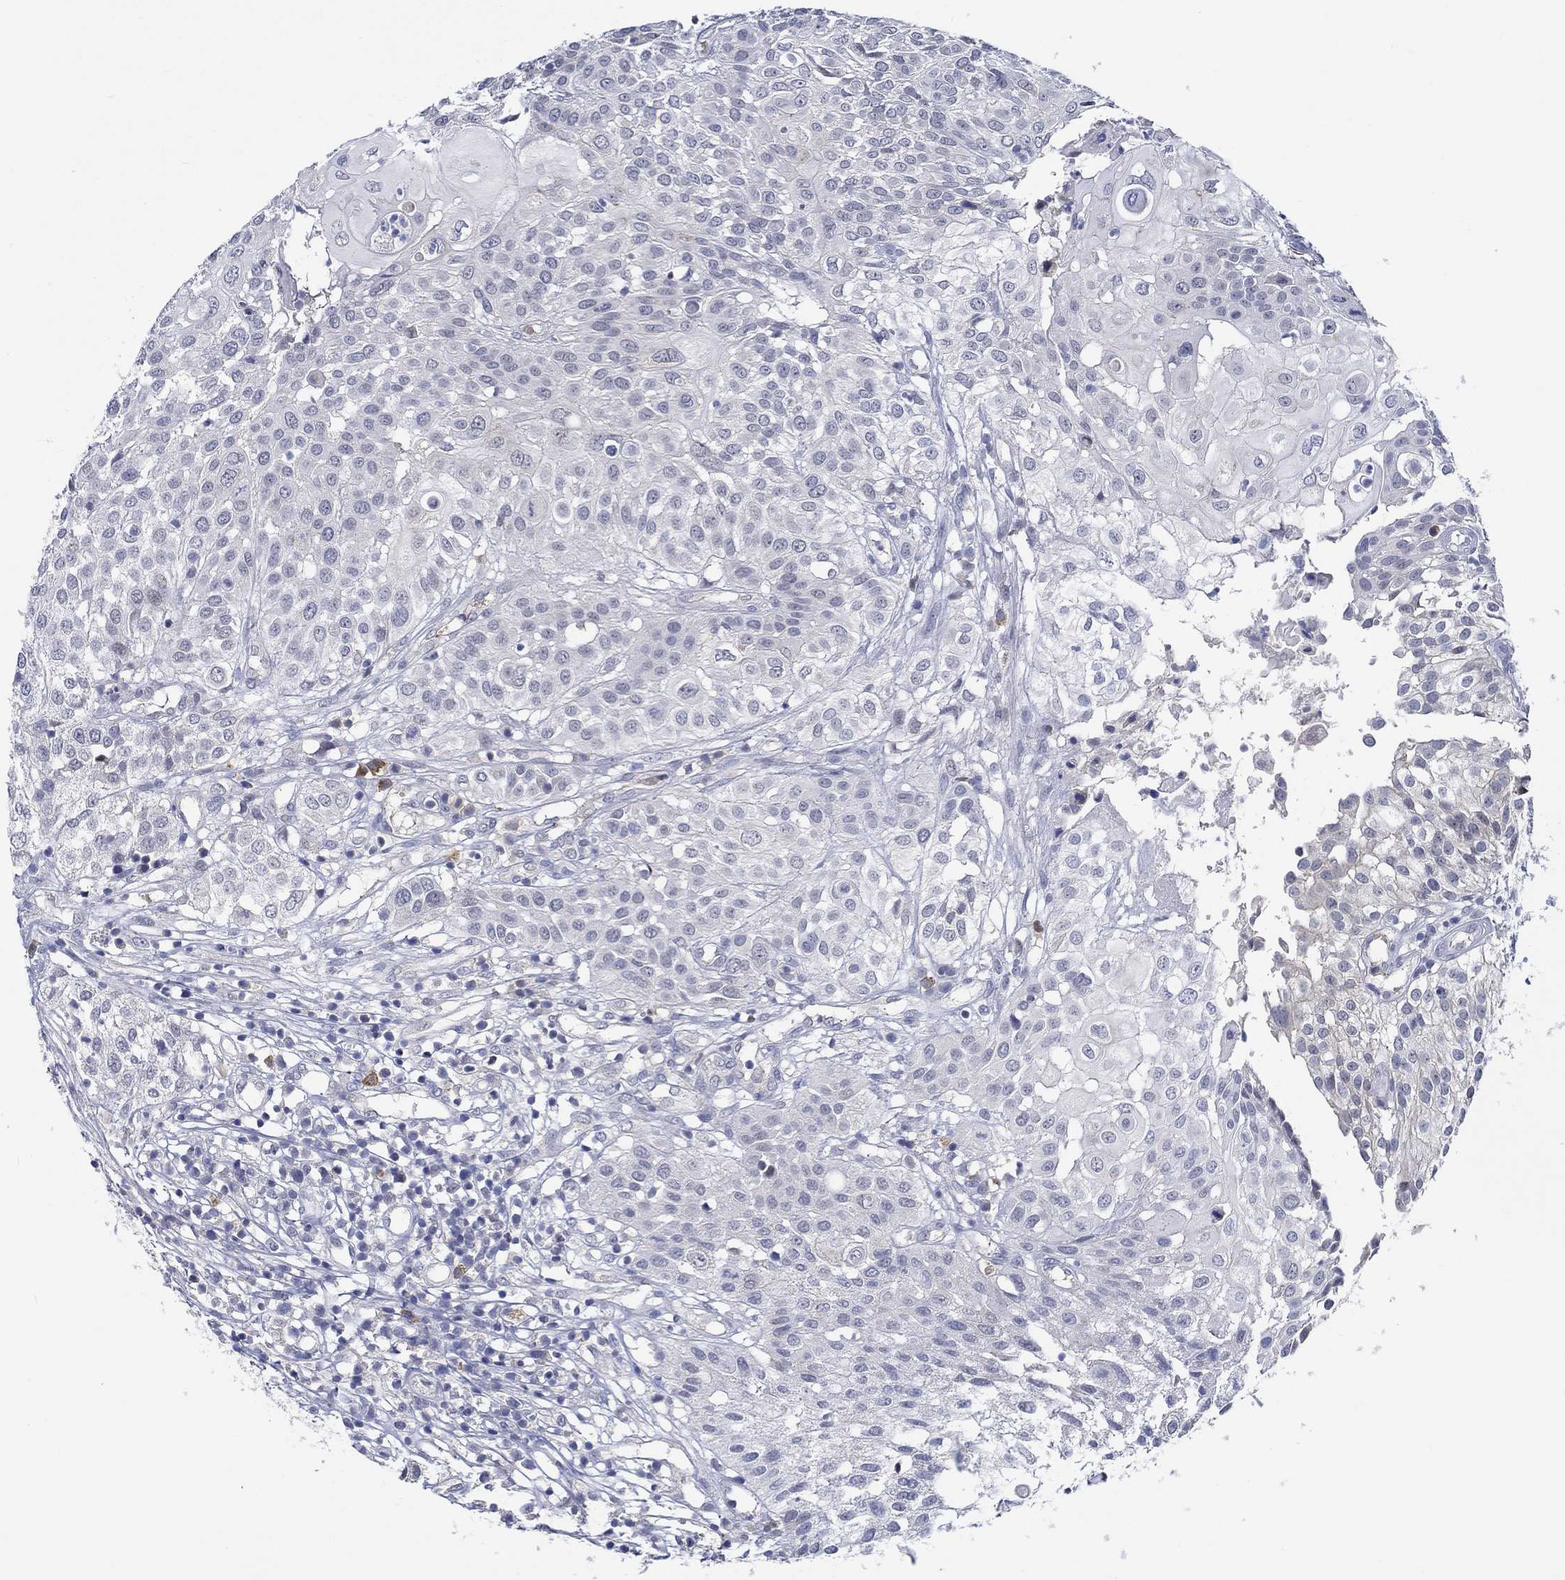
{"staining": {"intensity": "negative", "quantity": "none", "location": "none"}, "tissue": "urothelial cancer", "cell_type": "Tumor cells", "image_type": "cancer", "snomed": [{"axis": "morphology", "description": "Urothelial carcinoma, High grade"}, {"axis": "topography", "description": "Urinary bladder"}], "caption": "An image of human urothelial carcinoma (high-grade) is negative for staining in tumor cells. (Immunohistochemistry, brightfield microscopy, high magnification).", "gene": "WASF1", "patient": {"sex": "female", "age": 79}}